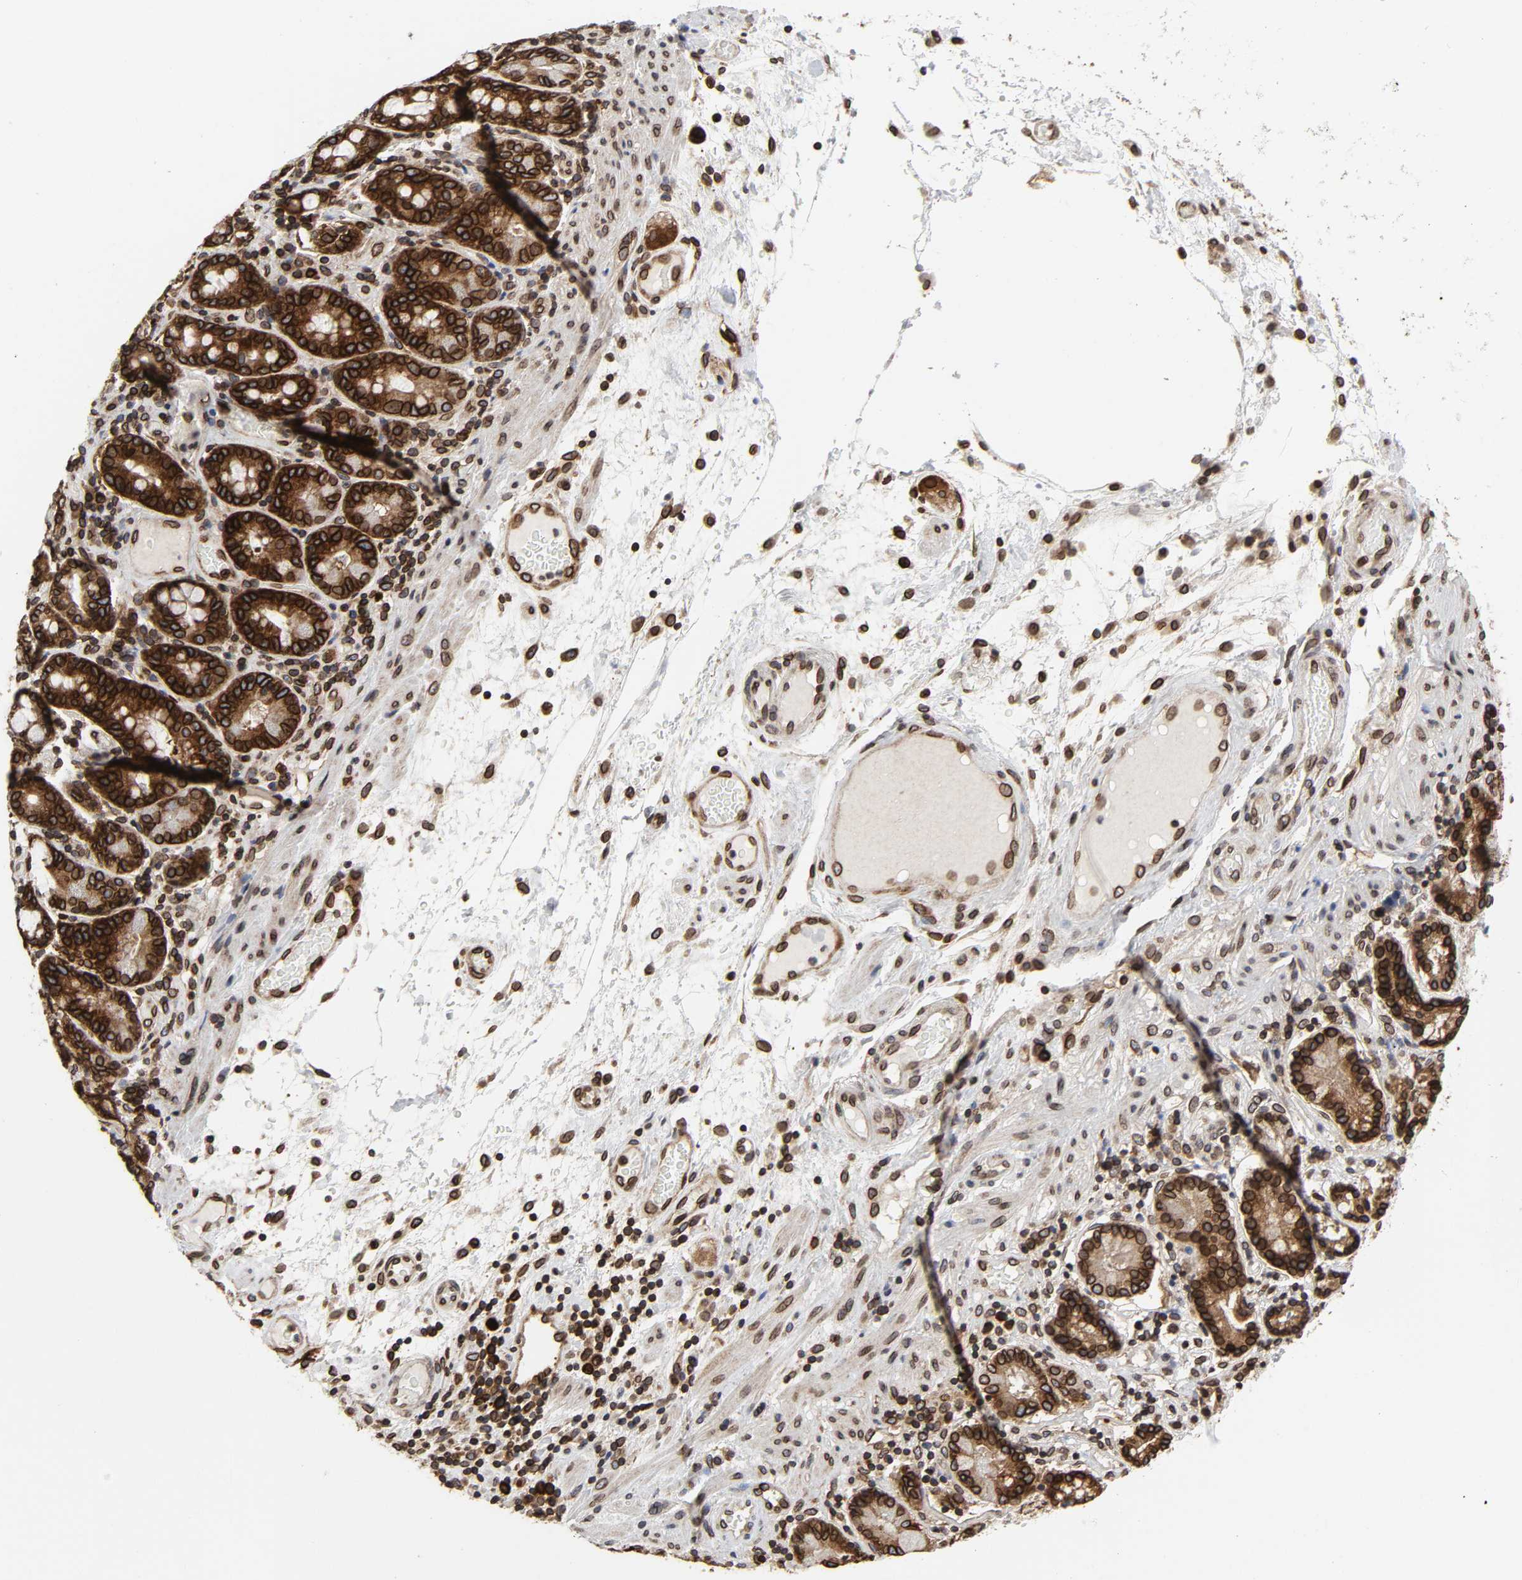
{"staining": {"intensity": "strong", "quantity": ">75%", "location": "cytoplasmic/membranous,nuclear"}, "tissue": "pancreatic cancer", "cell_type": "Tumor cells", "image_type": "cancer", "snomed": [{"axis": "morphology", "description": "Adenocarcinoma, NOS"}, {"axis": "topography", "description": "Pancreas"}], "caption": "Pancreatic cancer (adenocarcinoma) stained with a protein marker reveals strong staining in tumor cells.", "gene": "RANGAP1", "patient": {"sex": "male", "age": 82}}